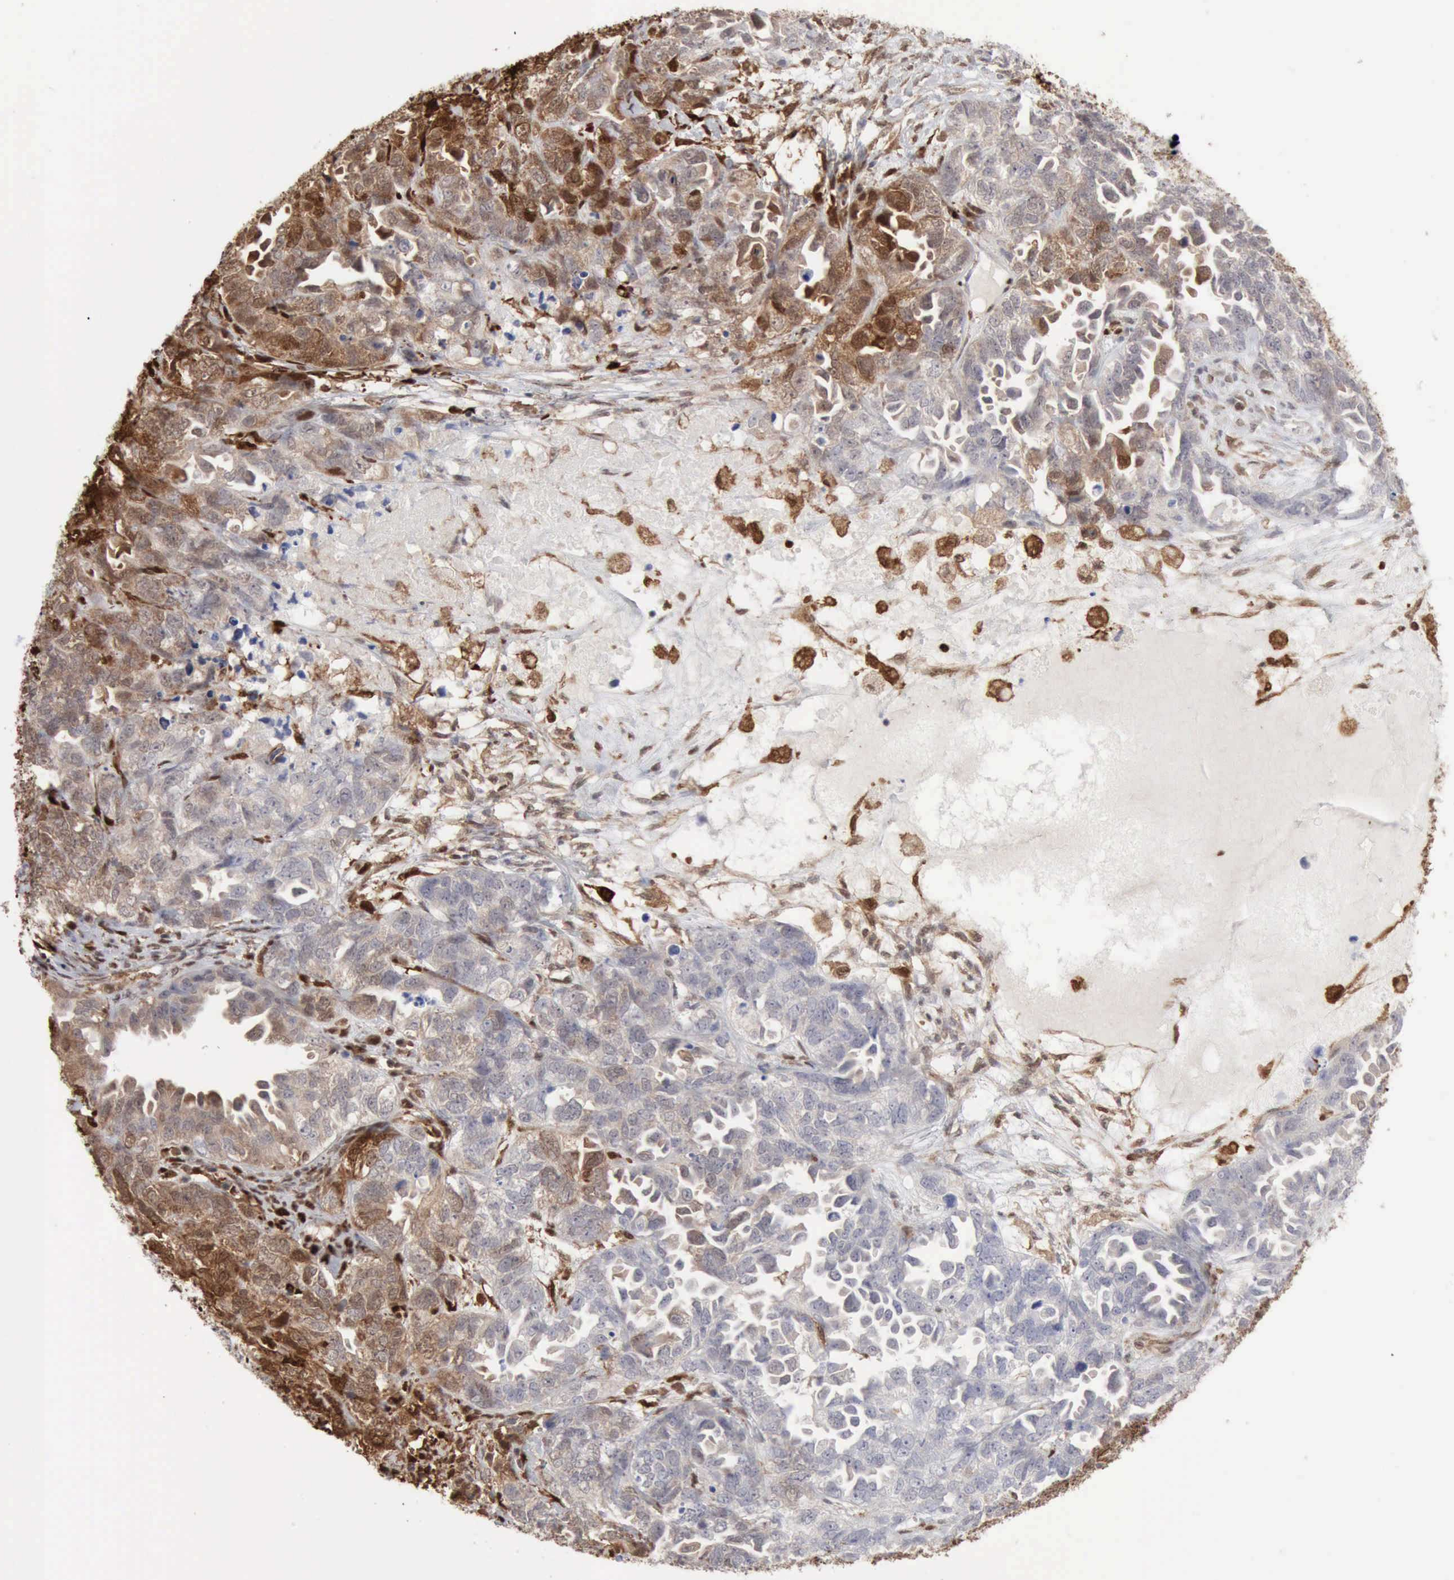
{"staining": {"intensity": "weak", "quantity": "<25%", "location": "cytoplasmic/membranous,nuclear"}, "tissue": "ovarian cancer", "cell_type": "Tumor cells", "image_type": "cancer", "snomed": [{"axis": "morphology", "description": "Cystadenocarcinoma, serous, NOS"}, {"axis": "topography", "description": "Ovary"}], "caption": "Immunohistochemistry (IHC) image of human ovarian cancer stained for a protein (brown), which exhibits no positivity in tumor cells. The staining is performed using DAB (3,3'-diaminobenzidine) brown chromogen with nuclei counter-stained in using hematoxylin.", "gene": "STAT1", "patient": {"sex": "female", "age": 82}}